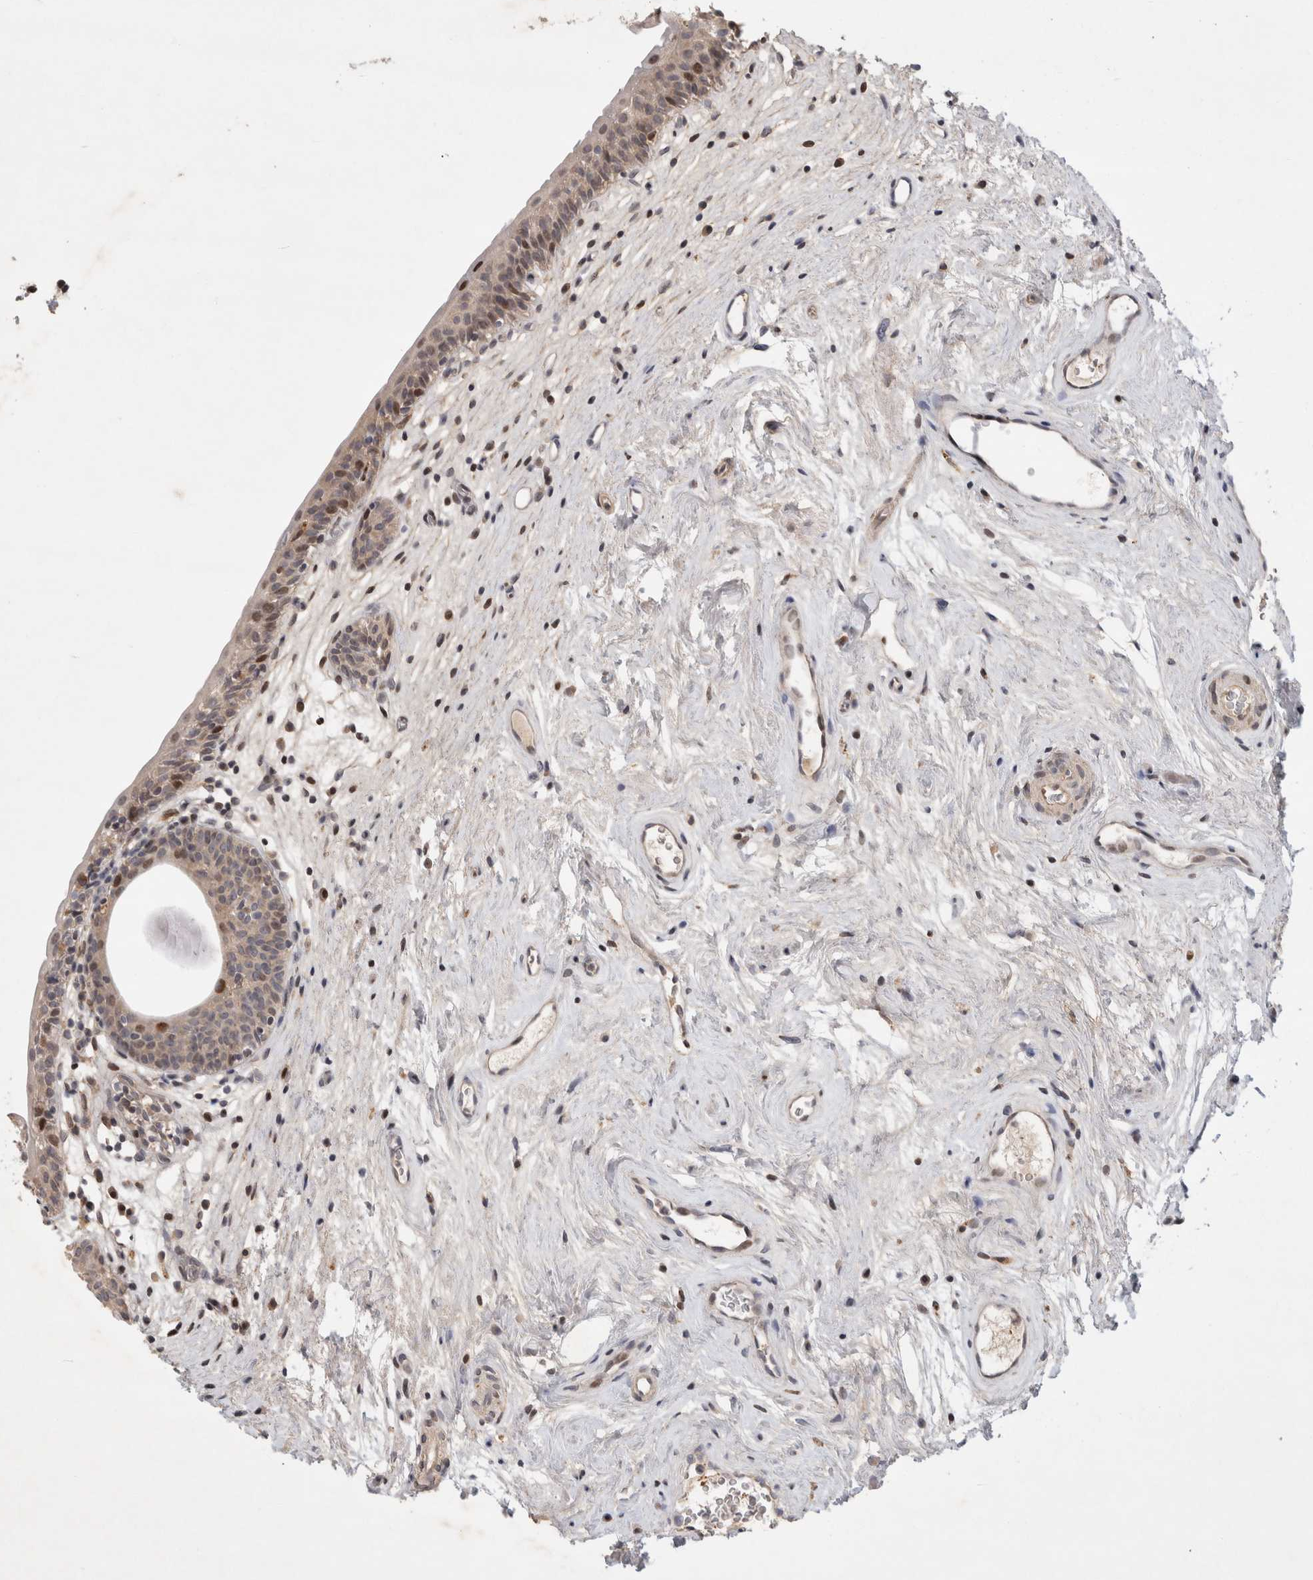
{"staining": {"intensity": "moderate", "quantity": "<25%", "location": "cytoplasmic/membranous,nuclear"}, "tissue": "urinary bladder", "cell_type": "Urothelial cells", "image_type": "normal", "snomed": [{"axis": "morphology", "description": "Normal tissue, NOS"}, {"axis": "topography", "description": "Urinary bladder"}], "caption": "DAB (3,3'-diaminobenzidine) immunohistochemical staining of benign human urinary bladder displays moderate cytoplasmic/membranous,nuclear protein staining in approximately <25% of urothelial cells.", "gene": "C8orf58", "patient": {"sex": "male", "age": 83}}